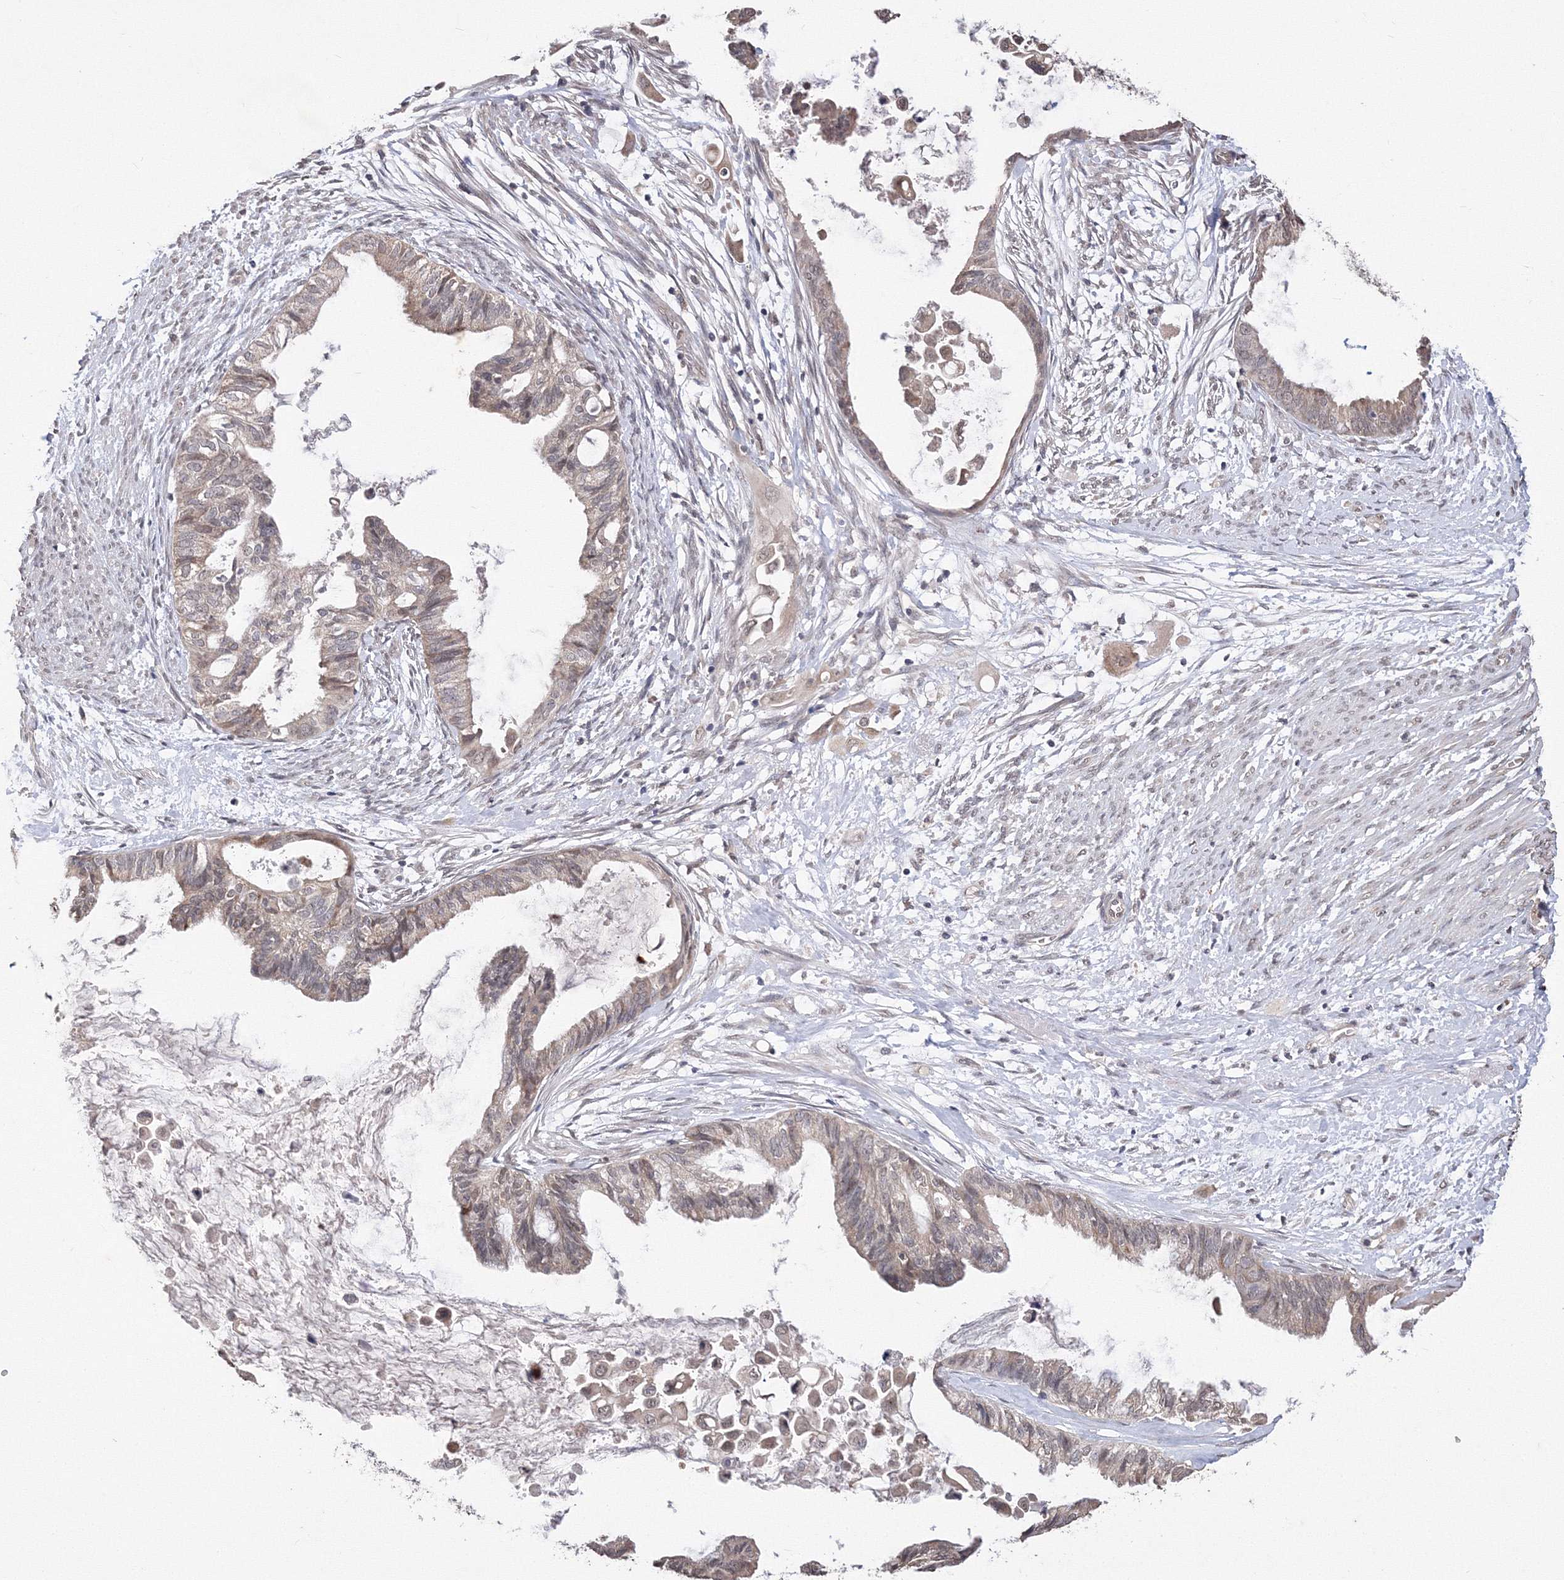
{"staining": {"intensity": "weak", "quantity": ">75%", "location": "cytoplasmic/membranous,nuclear"}, "tissue": "cervical cancer", "cell_type": "Tumor cells", "image_type": "cancer", "snomed": [{"axis": "morphology", "description": "Normal tissue, NOS"}, {"axis": "morphology", "description": "Adenocarcinoma, NOS"}, {"axis": "topography", "description": "Cervix"}, {"axis": "topography", "description": "Endometrium"}], "caption": "A brown stain shows weak cytoplasmic/membranous and nuclear expression of a protein in cervical adenocarcinoma tumor cells.", "gene": "GPN1", "patient": {"sex": "female", "age": 86}}